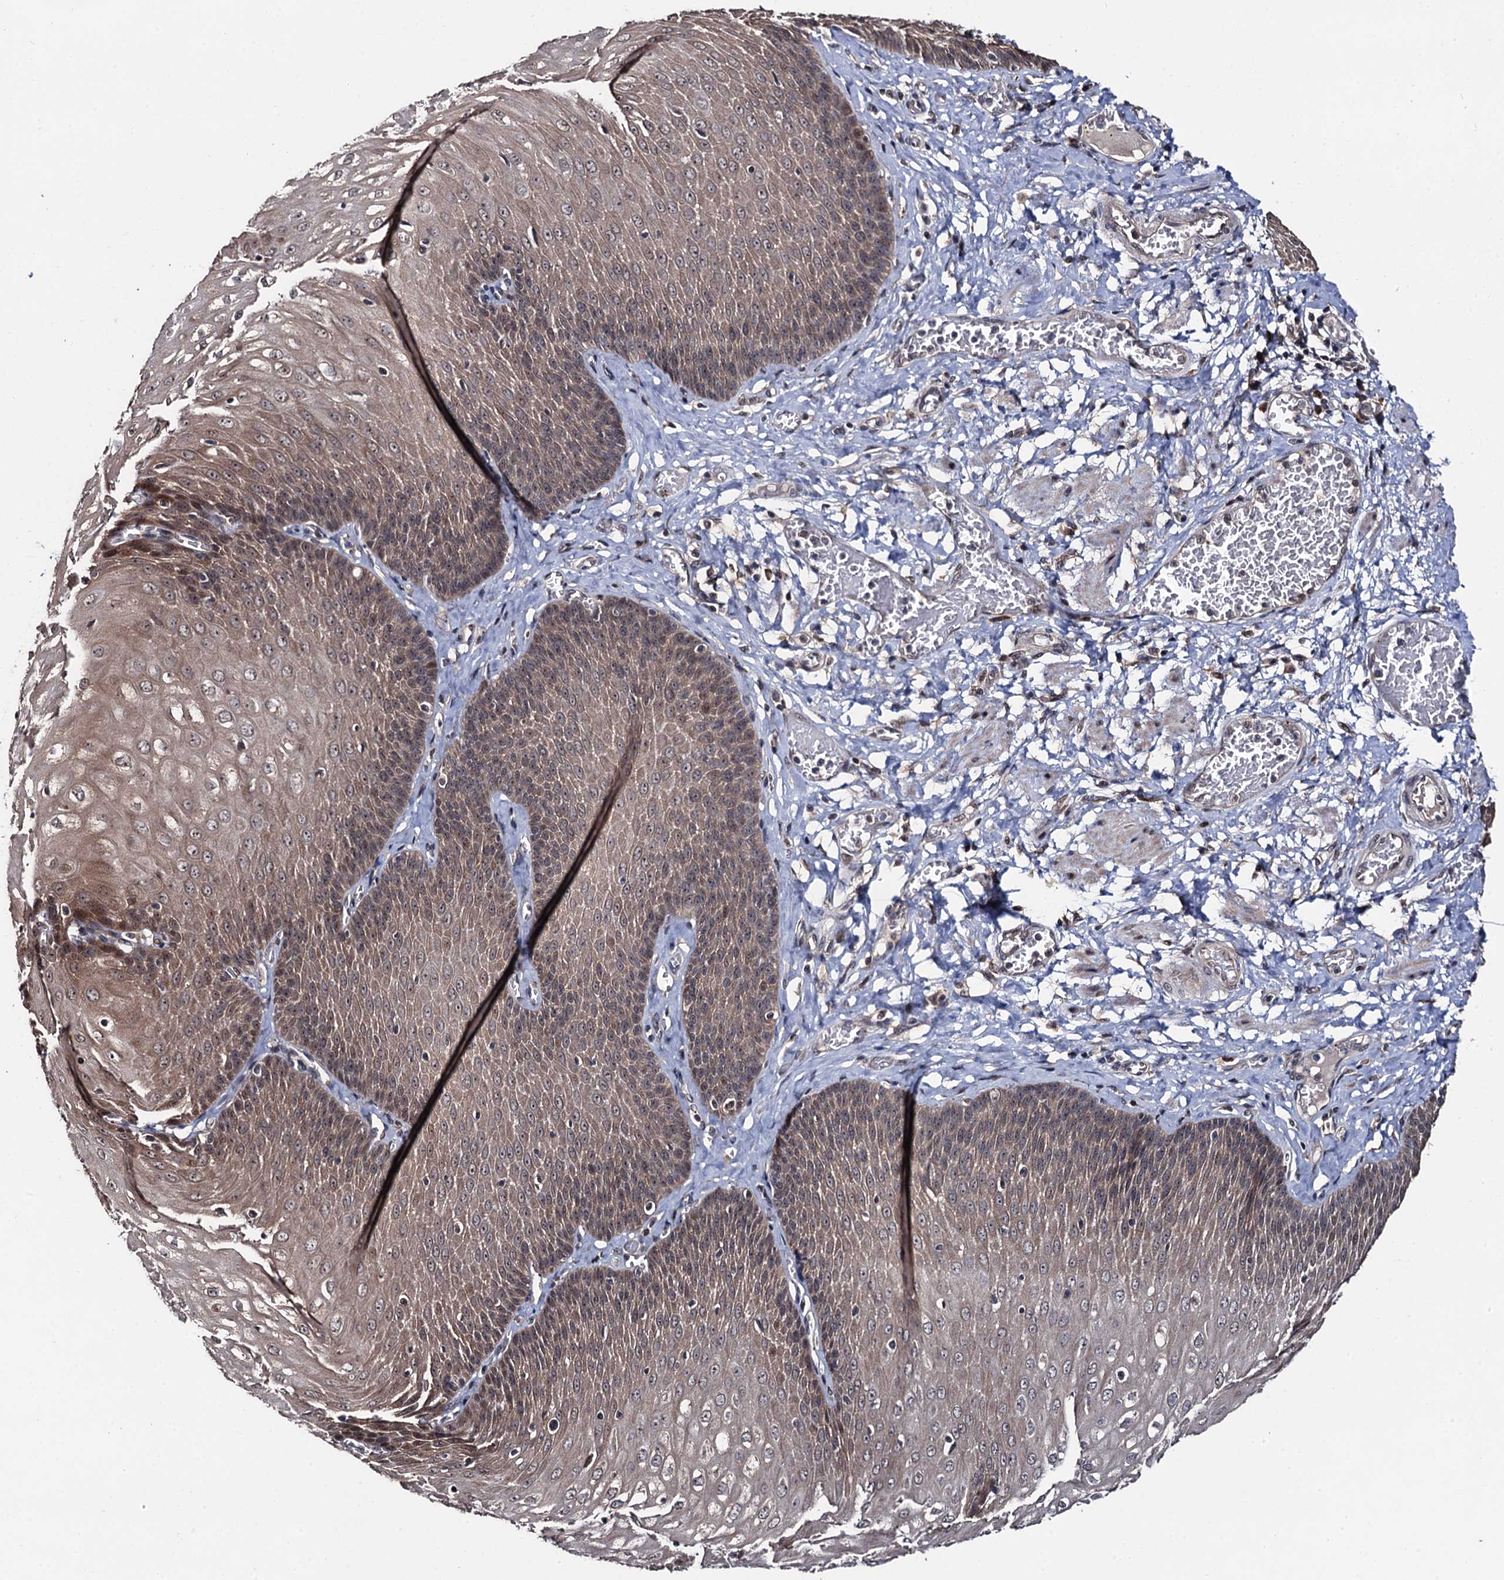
{"staining": {"intensity": "weak", "quantity": ">75%", "location": "cytoplasmic/membranous,nuclear"}, "tissue": "esophagus", "cell_type": "Squamous epithelial cells", "image_type": "normal", "snomed": [{"axis": "morphology", "description": "Normal tissue, NOS"}, {"axis": "topography", "description": "Esophagus"}], "caption": "Immunohistochemistry micrograph of benign esophagus stained for a protein (brown), which reveals low levels of weak cytoplasmic/membranous,nuclear positivity in approximately >75% of squamous epithelial cells.", "gene": "LRRC63", "patient": {"sex": "male", "age": 60}}